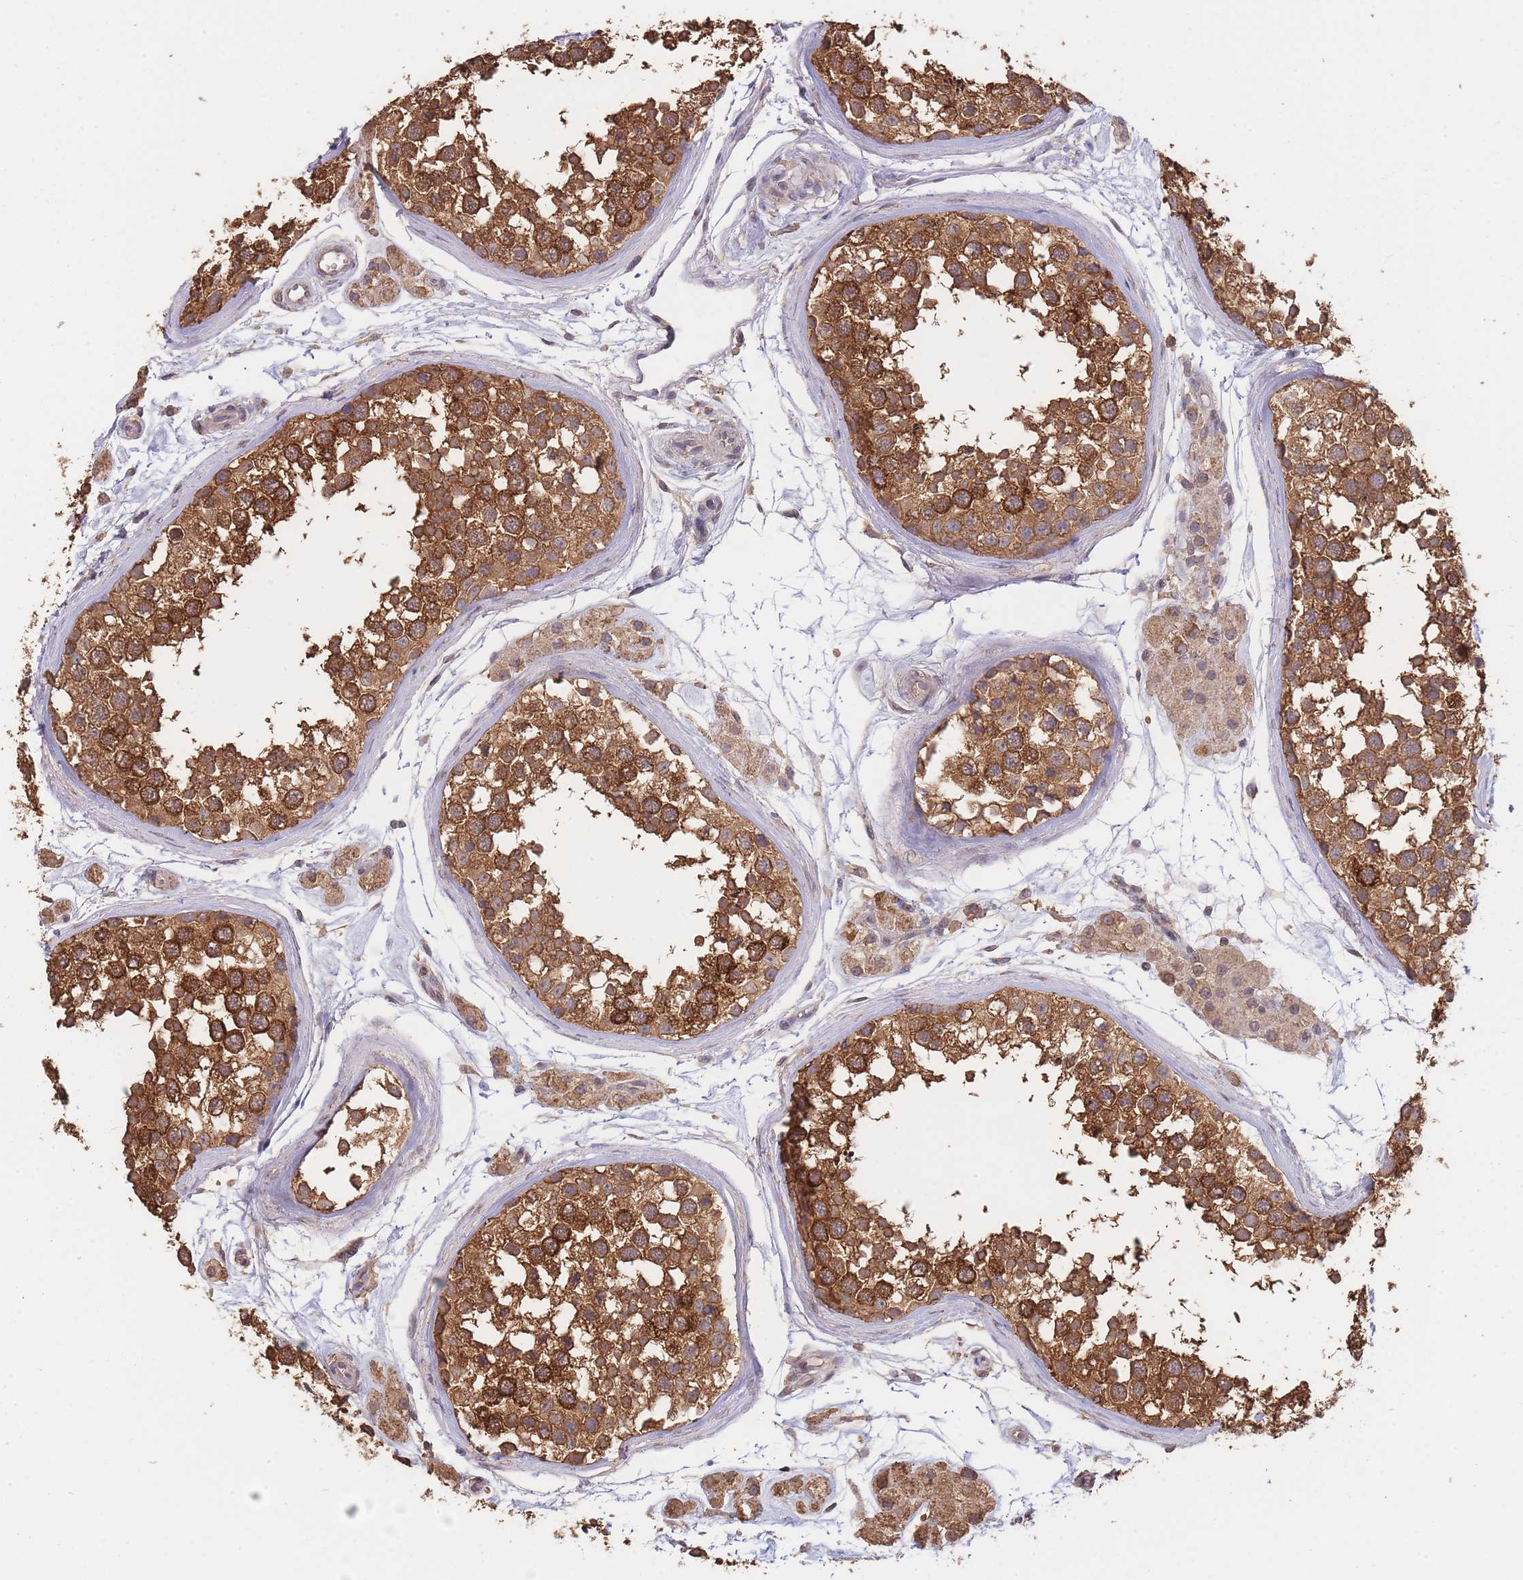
{"staining": {"intensity": "moderate", "quantity": ">75%", "location": "cytoplasmic/membranous"}, "tissue": "testis", "cell_type": "Cells in seminiferous ducts", "image_type": "normal", "snomed": [{"axis": "morphology", "description": "Normal tissue, NOS"}, {"axis": "topography", "description": "Testis"}], "caption": "Testis stained with a protein marker exhibits moderate staining in cells in seminiferous ducts.", "gene": "METRN", "patient": {"sex": "male", "age": 56}}